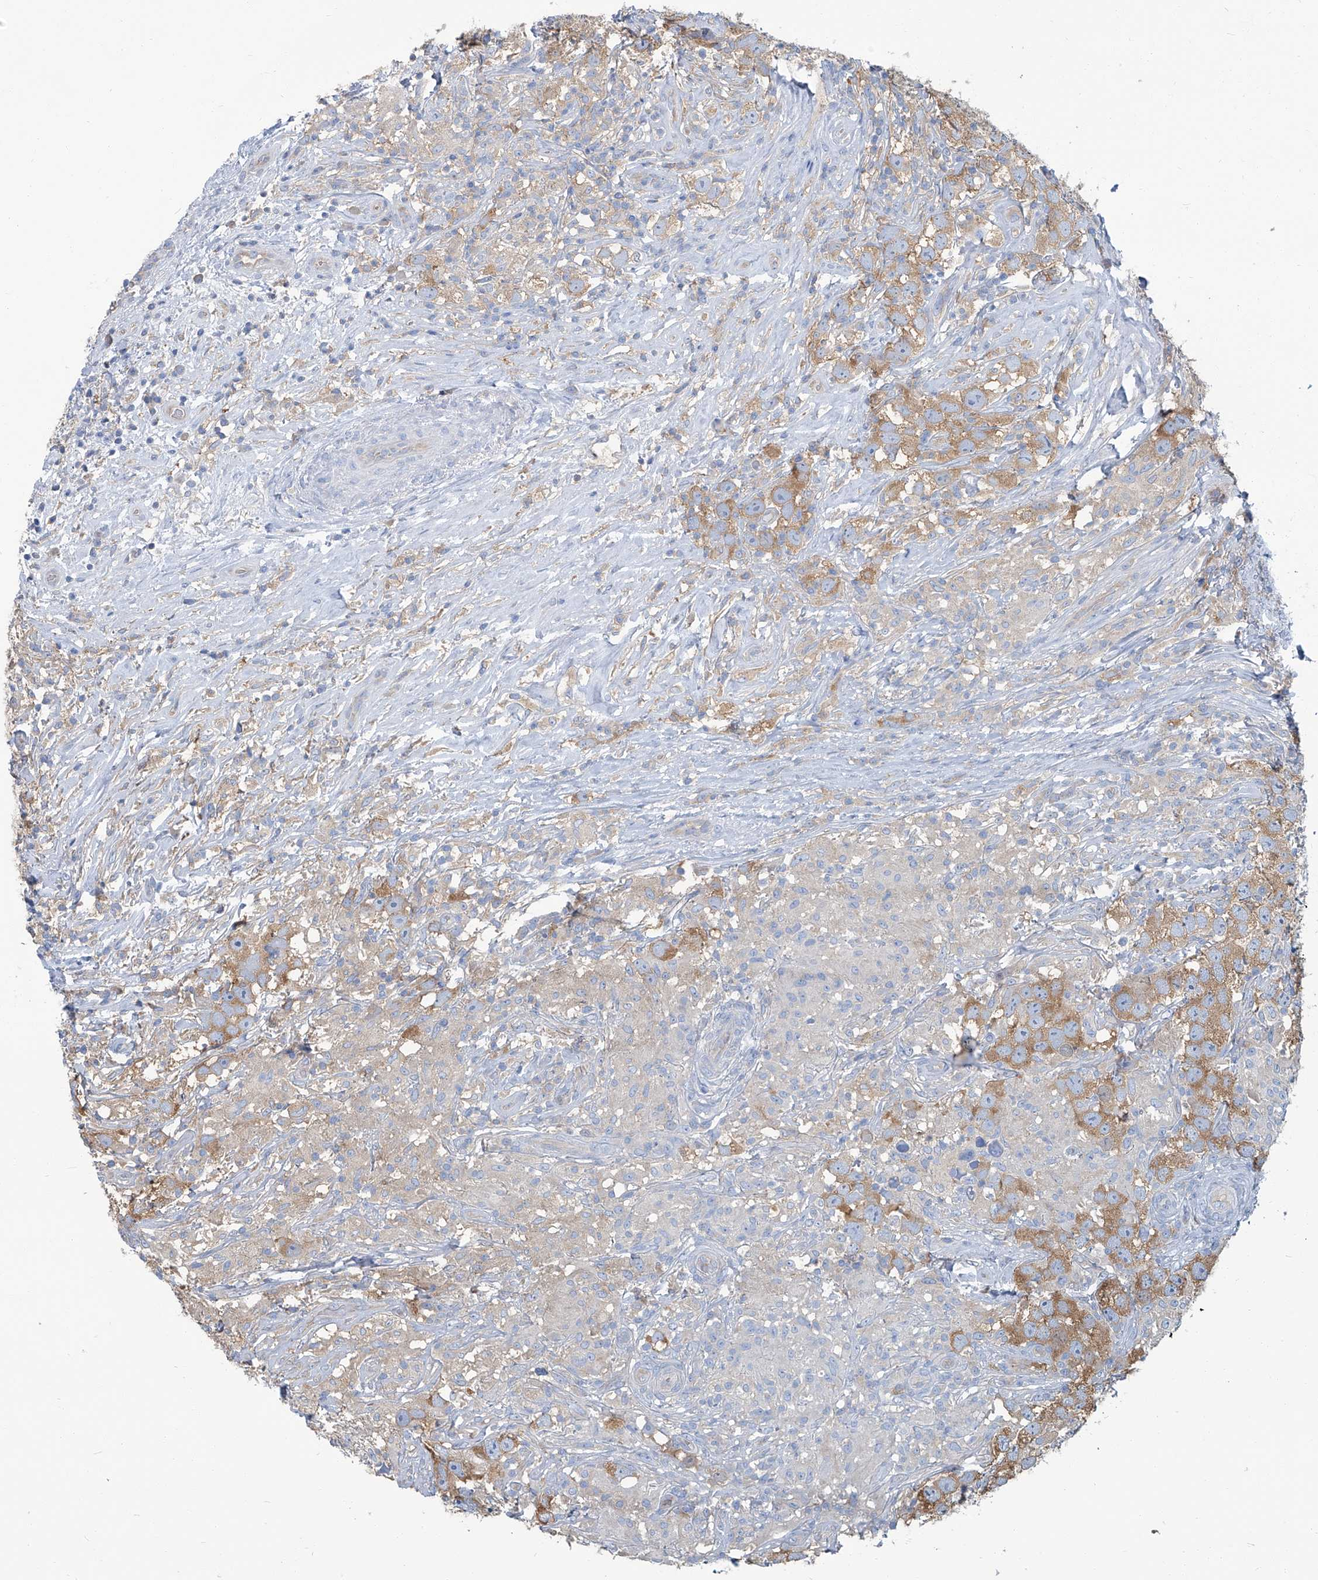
{"staining": {"intensity": "moderate", "quantity": ">75%", "location": "cytoplasmic/membranous"}, "tissue": "testis cancer", "cell_type": "Tumor cells", "image_type": "cancer", "snomed": [{"axis": "morphology", "description": "Seminoma, NOS"}, {"axis": "topography", "description": "Testis"}], "caption": "Testis seminoma stained with a protein marker displays moderate staining in tumor cells.", "gene": "PFKL", "patient": {"sex": "male", "age": 49}}